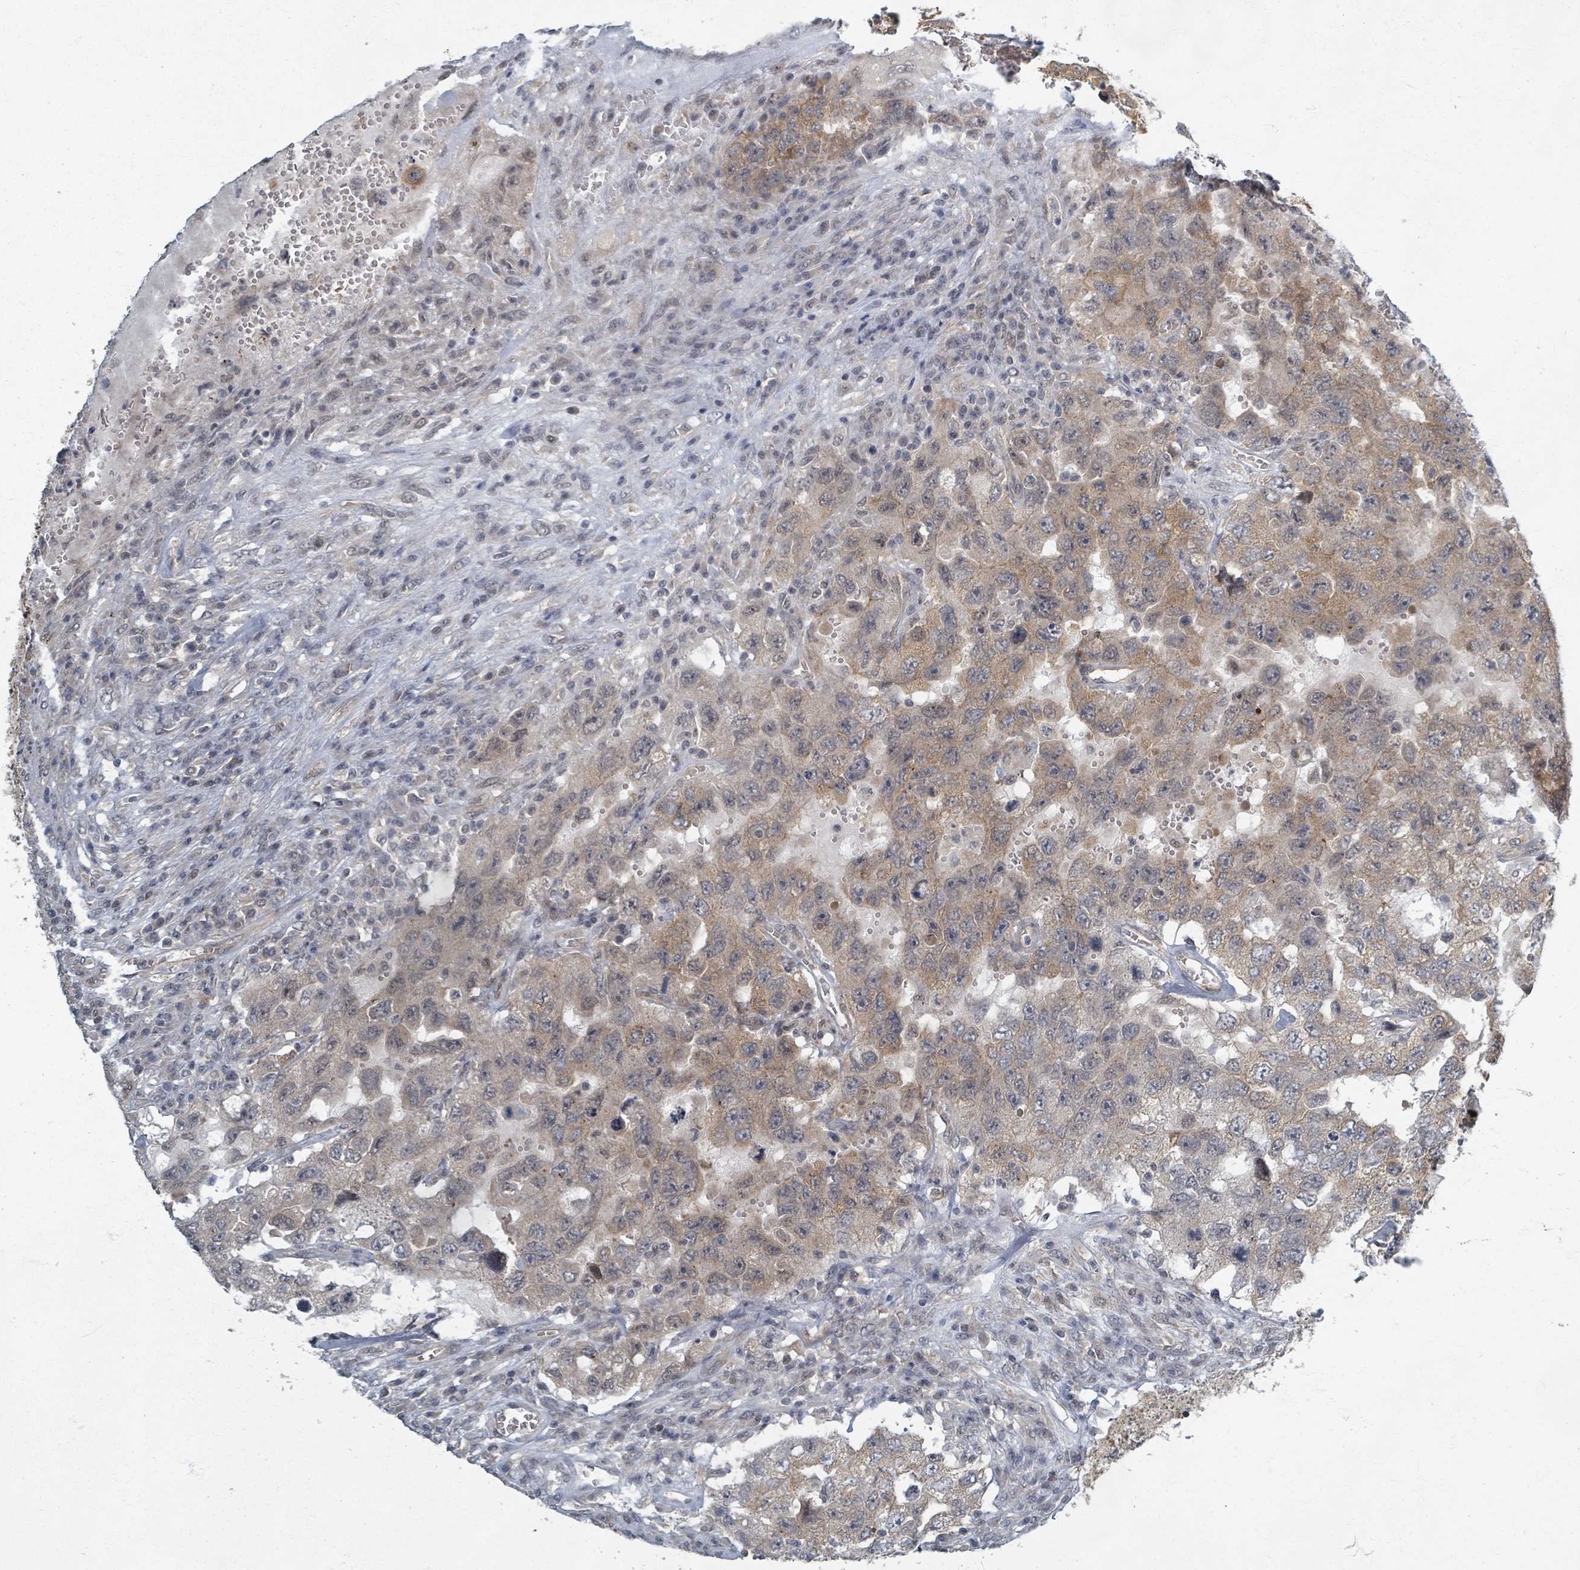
{"staining": {"intensity": "moderate", "quantity": "<25%", "location": "cytoplasmic/membranous"}, "tissue": "testis cancer", "cell_type": "Tumor cells", "image_type": "cancer", "snomed": [{"axis": "morphology", "description": "Carcinoma, Embryonal, NOS"}, {"axis": "topography", "description": "Testis"}], "caption": "Immunohistochemistry (IHC) (DAB) staining of human testis cancer (embryonal carcinoma) reveals moderate cytoplasmic/membranous protein positivity in about <25% of tumor cells. Nuclei are stained in blue.", "gene": "INTS15", "patient": {"sex": "male", "age": 26}}